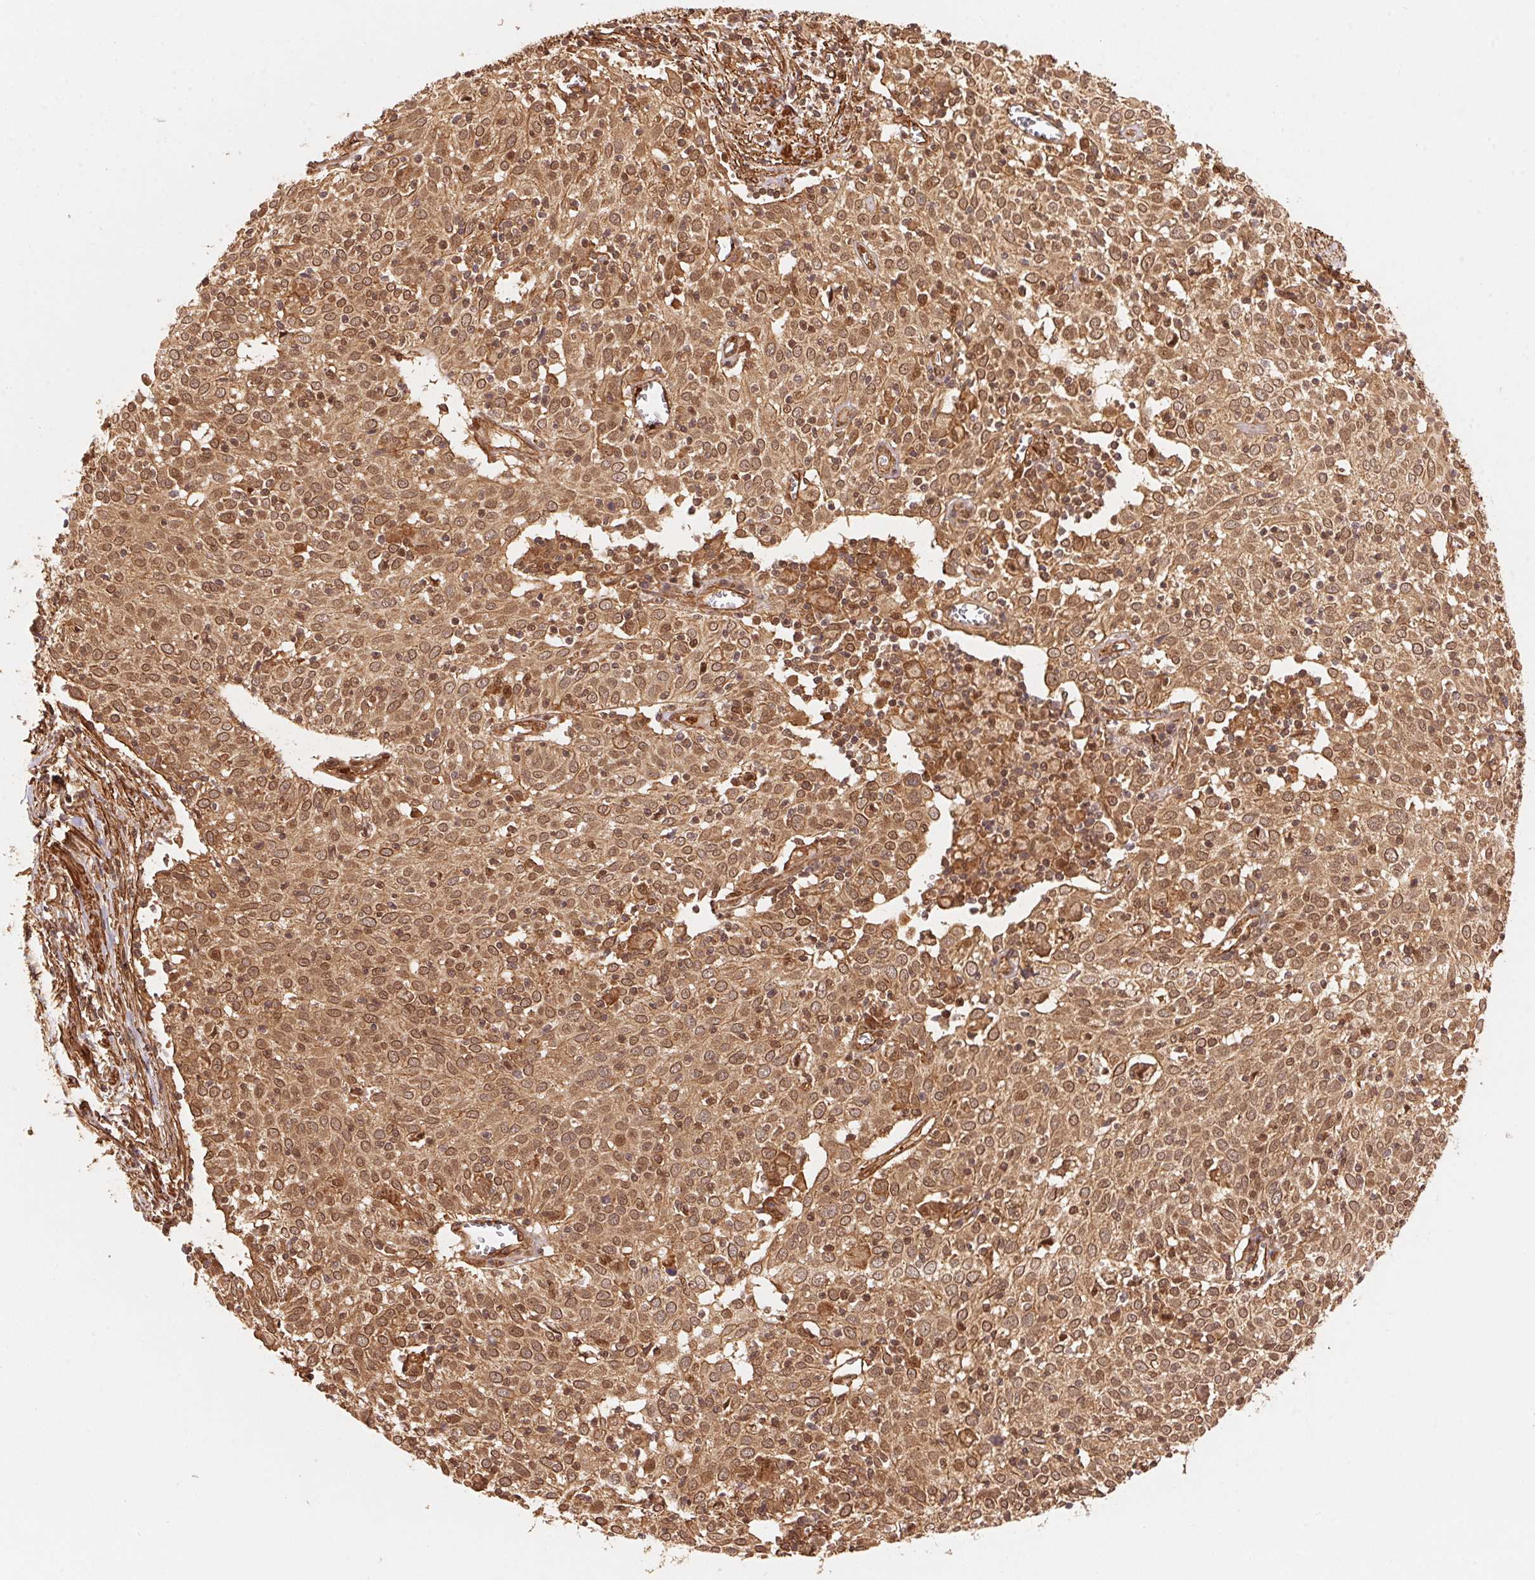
{"staining": {"intensity": "moderate", "quantity": ">75%", "location": "cytoplasmic/membranous,nuclear"}, "tissue": "cervical cancer", "cell_type": "Tumor cells", "image_type": "cancer", "snomed": [{"axis": "morphology", "description": "Squamous cell carcinoma, NOS"}, {"axis": "topography", "description": "Cervix"}], "caption": "Cervical squamous cell carcinoma was stained to show a protein in brown. There is medium levels of moderate cytoplasmic/membranous and nuclear expression in approximately >75% of tumor cells. The protein is shown in brown color, while the nuclei are stained blue.", "gene": "TNIP2", "patient": {"sex": "female", "age": 39}}